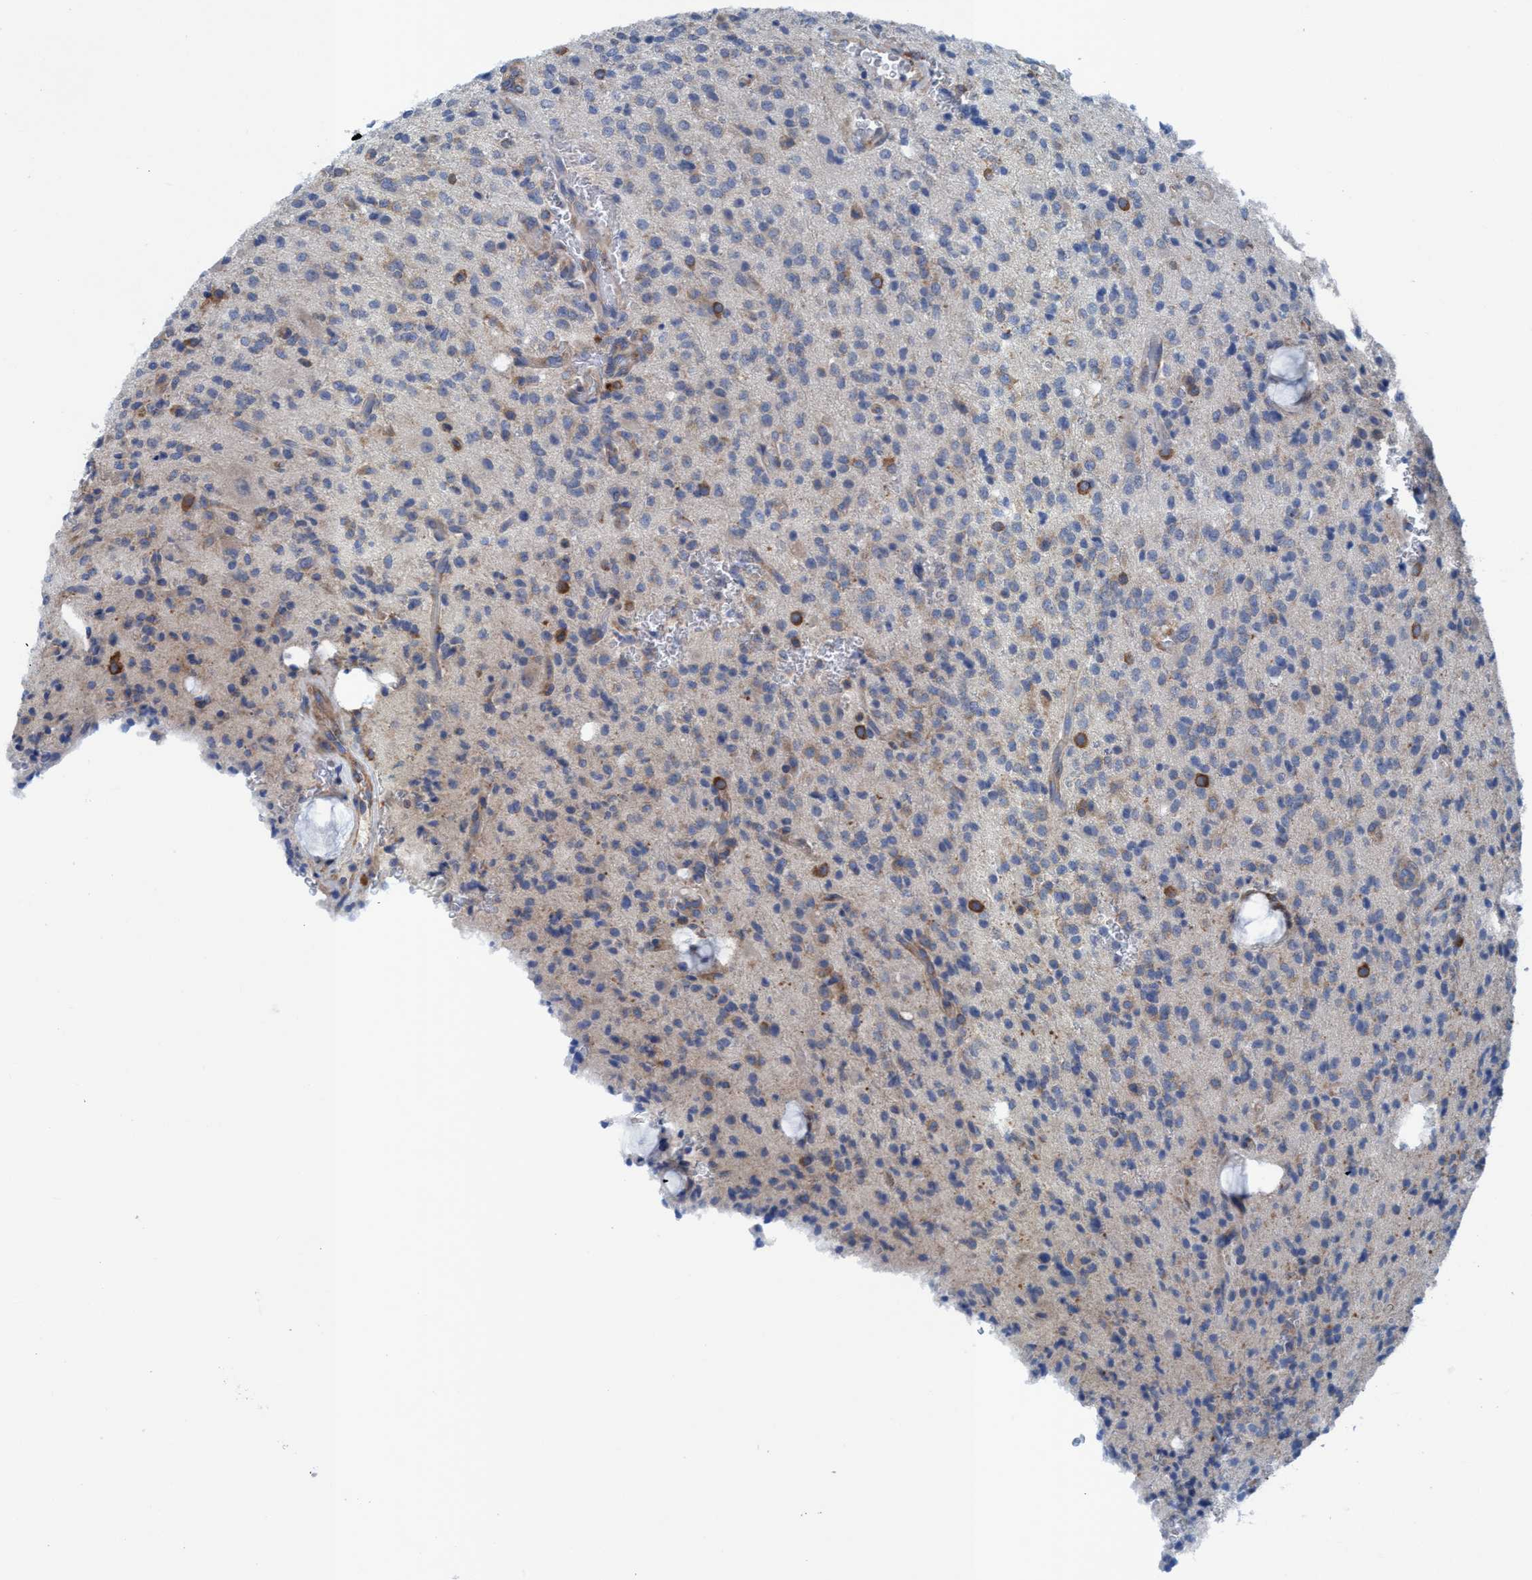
{"staining": {"intensity": "moderate", "quantity": "<25%", "location": "cytoplasmic/membranous"}, "tissue": "glioma", "cell_type": "Tumor cells", "image_type": "cancer", "snomed": [{"axis": "morphology", "description": "Glioma, malignant, High grade"}, {"axis": "topography", "description": "Brain"}], "caption": "Tumor cells exhibit low levels of moderate cytoplasmic/membranous positivity in approximately <25% of cells in high-grade glioma (malignant).", "gene": "NMT1", "patient": {"sex": "male", "age": 34}}